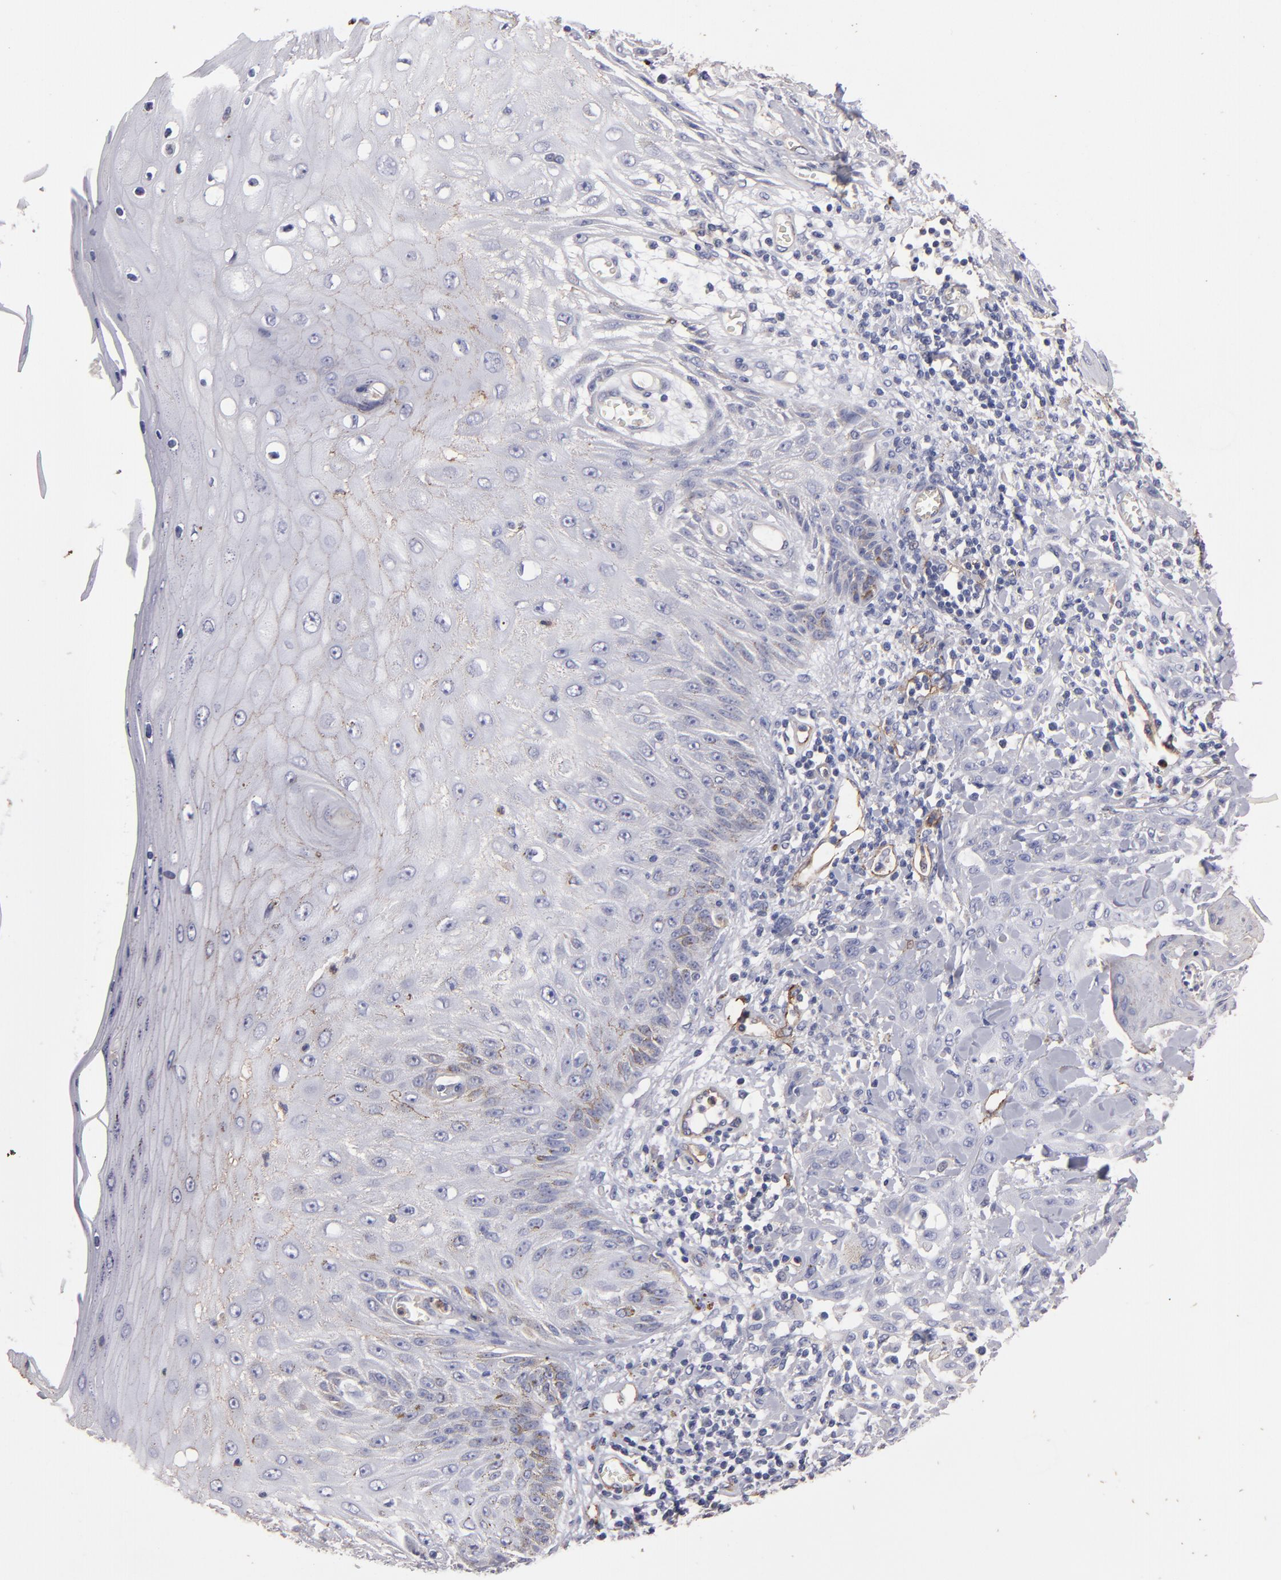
{"staining": {"intensity": "weak", "quantity": "<25%", "location": "cytoplasmic/membranous"}, "tissue": "skin cancer", "cell_type": "Tumor cells", "image_type": "cancer", "snomed": [{"axis": "morphology", "description": "Squamous cell carcinoma, NOS"}, {"axis": "topography", "description": "Skin"}], "caption": "Image shows no protein staining in tumor cells of squamous cell carcinoma (skin) tissue. (Stains: DAB (3,3'-diaminobenzidine) immunohistochemistry (IHC) with hematoxylin counter stain, Microscopy: brightfield microscopy at high magnification).", "gene": "CLDN5", "patient": {"sex": "male", "age": 24}}